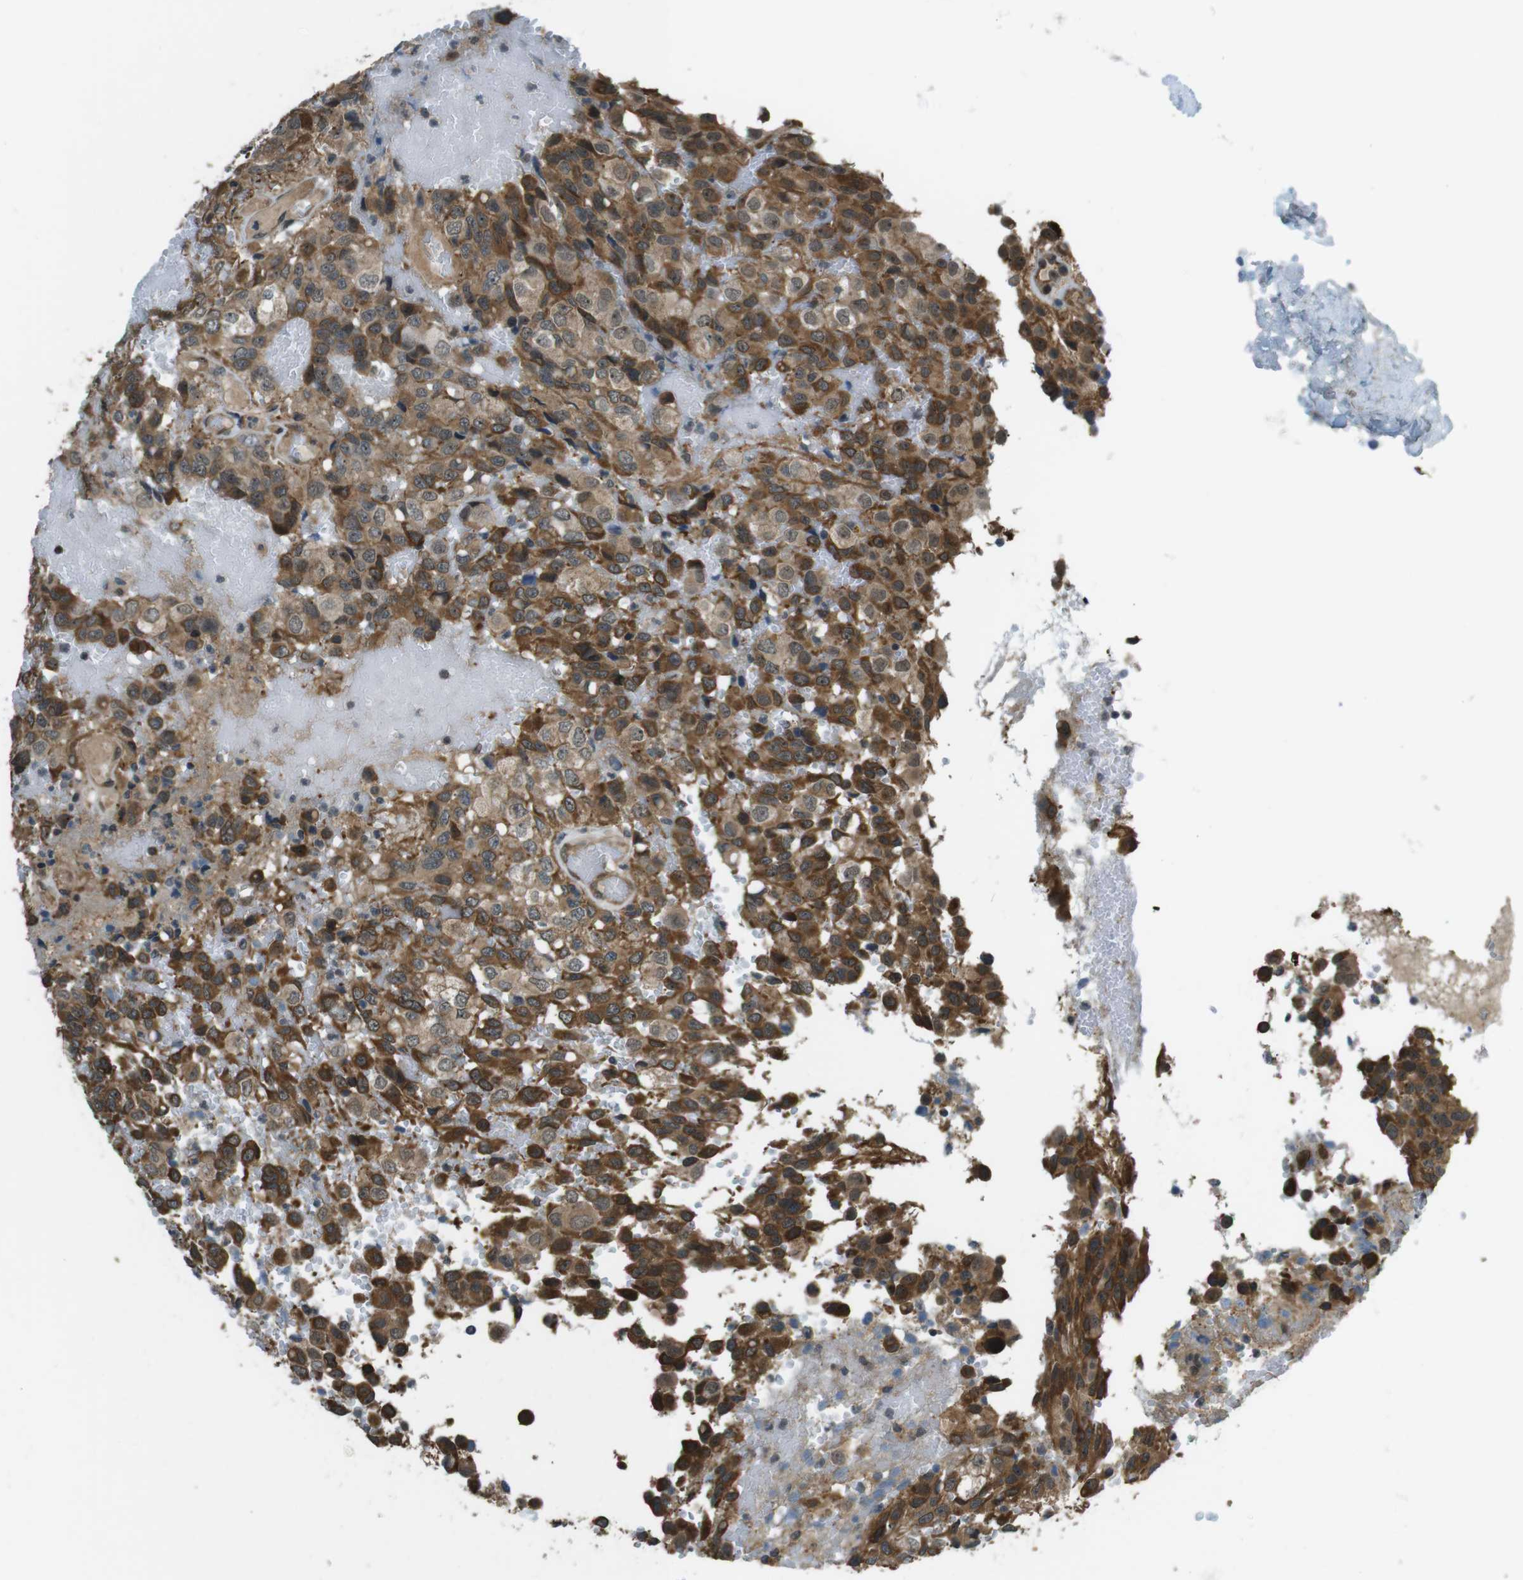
{"staining": {"intensity": "moderate", "quantity": "25%-75%", "location": "cytoplasmic/membranous,nuclear"}, "tissue": "glioma", "cell_type": "Tumor cells", "image_type": "cancer", "snomed": [{"axis": "morphology", "description": "Glioma, malignant, High grade"}, {"axis": "topography", "description": "Brain"}], "caption": "High-magnification brightfield microscopy of glioma stained with DAB (3,3'-diaminobenzidine) (brown) and counterstained with hematoxylin (blue). tumor cells exhibit moderate cytoplasmic/membranous and nuclear expression is identified in approximately25%-75% of cells. (Stains: DAB (3,3'-diaminobenzidine) in brown, nuclei in blue, Microscopy: brightfield microscopy at high magnification).", "gene": "TIAM2", "patient": {"sex": "male", "age": 32}}